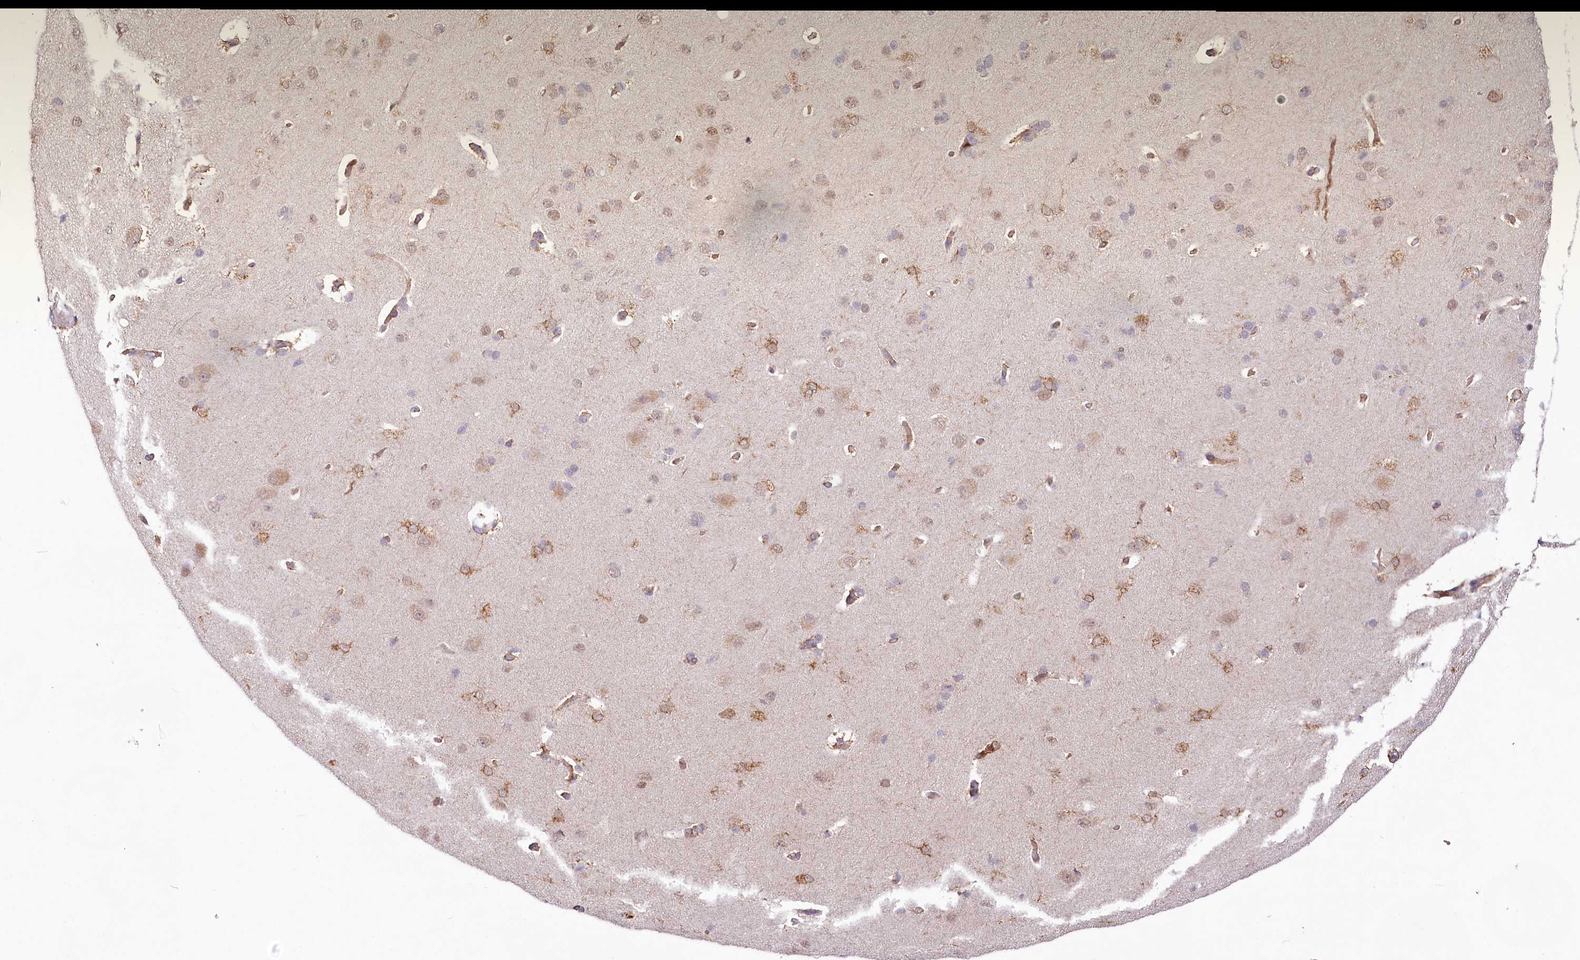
{"staining": {"intensity": "negative", "quantity": "none", "location": "none"}, "tissue": "cerebral cortex", "cell_type": "Endothelial cells", "image_type": "normal", "snomed": [{"axis": "morphology", "description": "Normal tissue, NOS"}, {"axis": "topography", "description": "Cerebral cortex"}], "caption": "There is no significant expression in endothelial cells of cerebral cortex. Brightfield microscopy of immunohistochemistry (IHC) stained with DAB (3,3'-diaminobenzidine) (brown) and hematoxylin (blue), captured at high magnification.", "gene": "ALKBH8", "patient": {"sex": "male", "age": 62}}